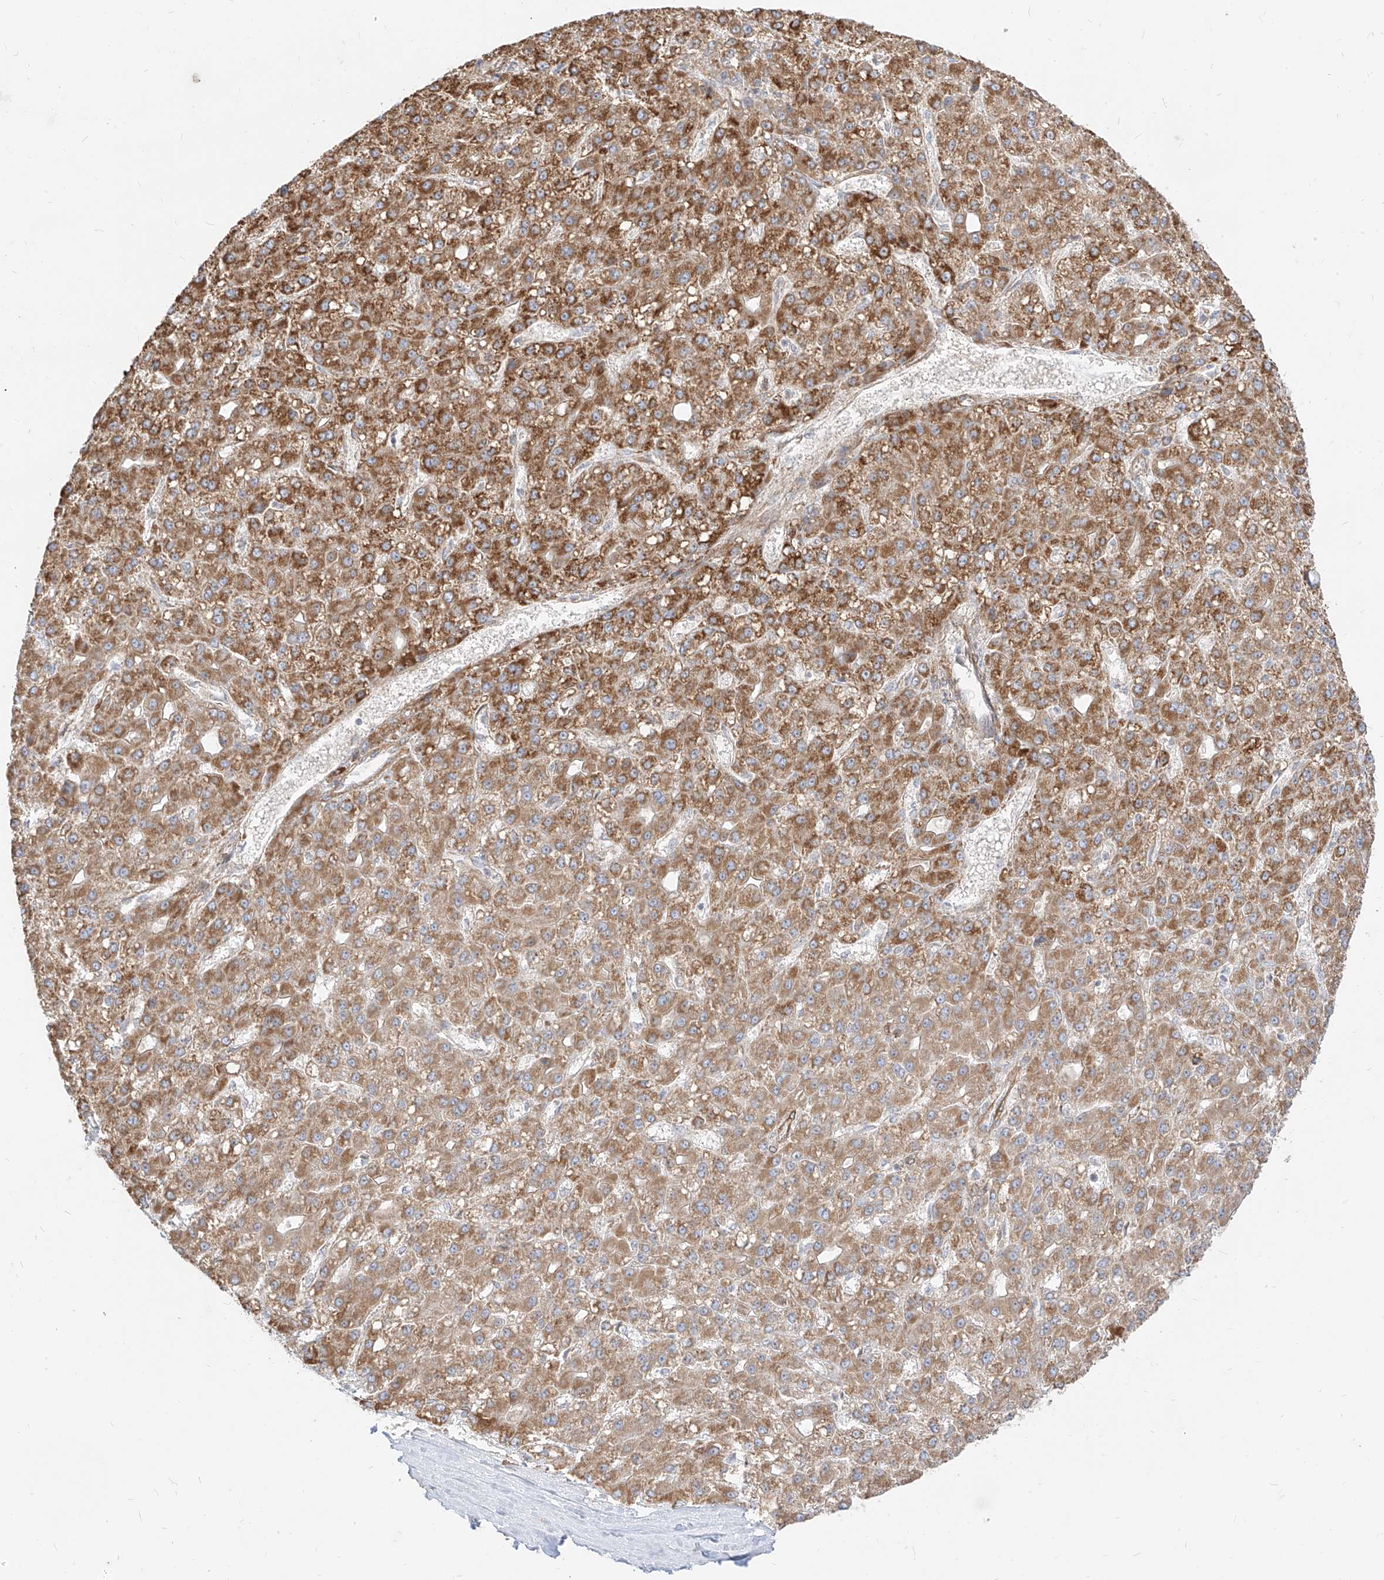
{"staining": {"intensity": "moderate", "quantity": ">75%", "location": "cytoplasmic/membranous"}, "tissue": "liver cancer", "cell_type": "Tumor cells", "image_type": "cancer", "snomed": [{"axis": "morphology", "description": "Carcinoma, Hepatocellular, NOS"}, {"axis": "topography", "description": "Liver"}], "caption": "The image shows staining of liver hepatocellular carcinoma, revealing moderate cytoplasmic/membranous protein staining (brown color) within tumor cells.", "gene": "PLCL1", "patient": {"sex": "male", "age": 67}}